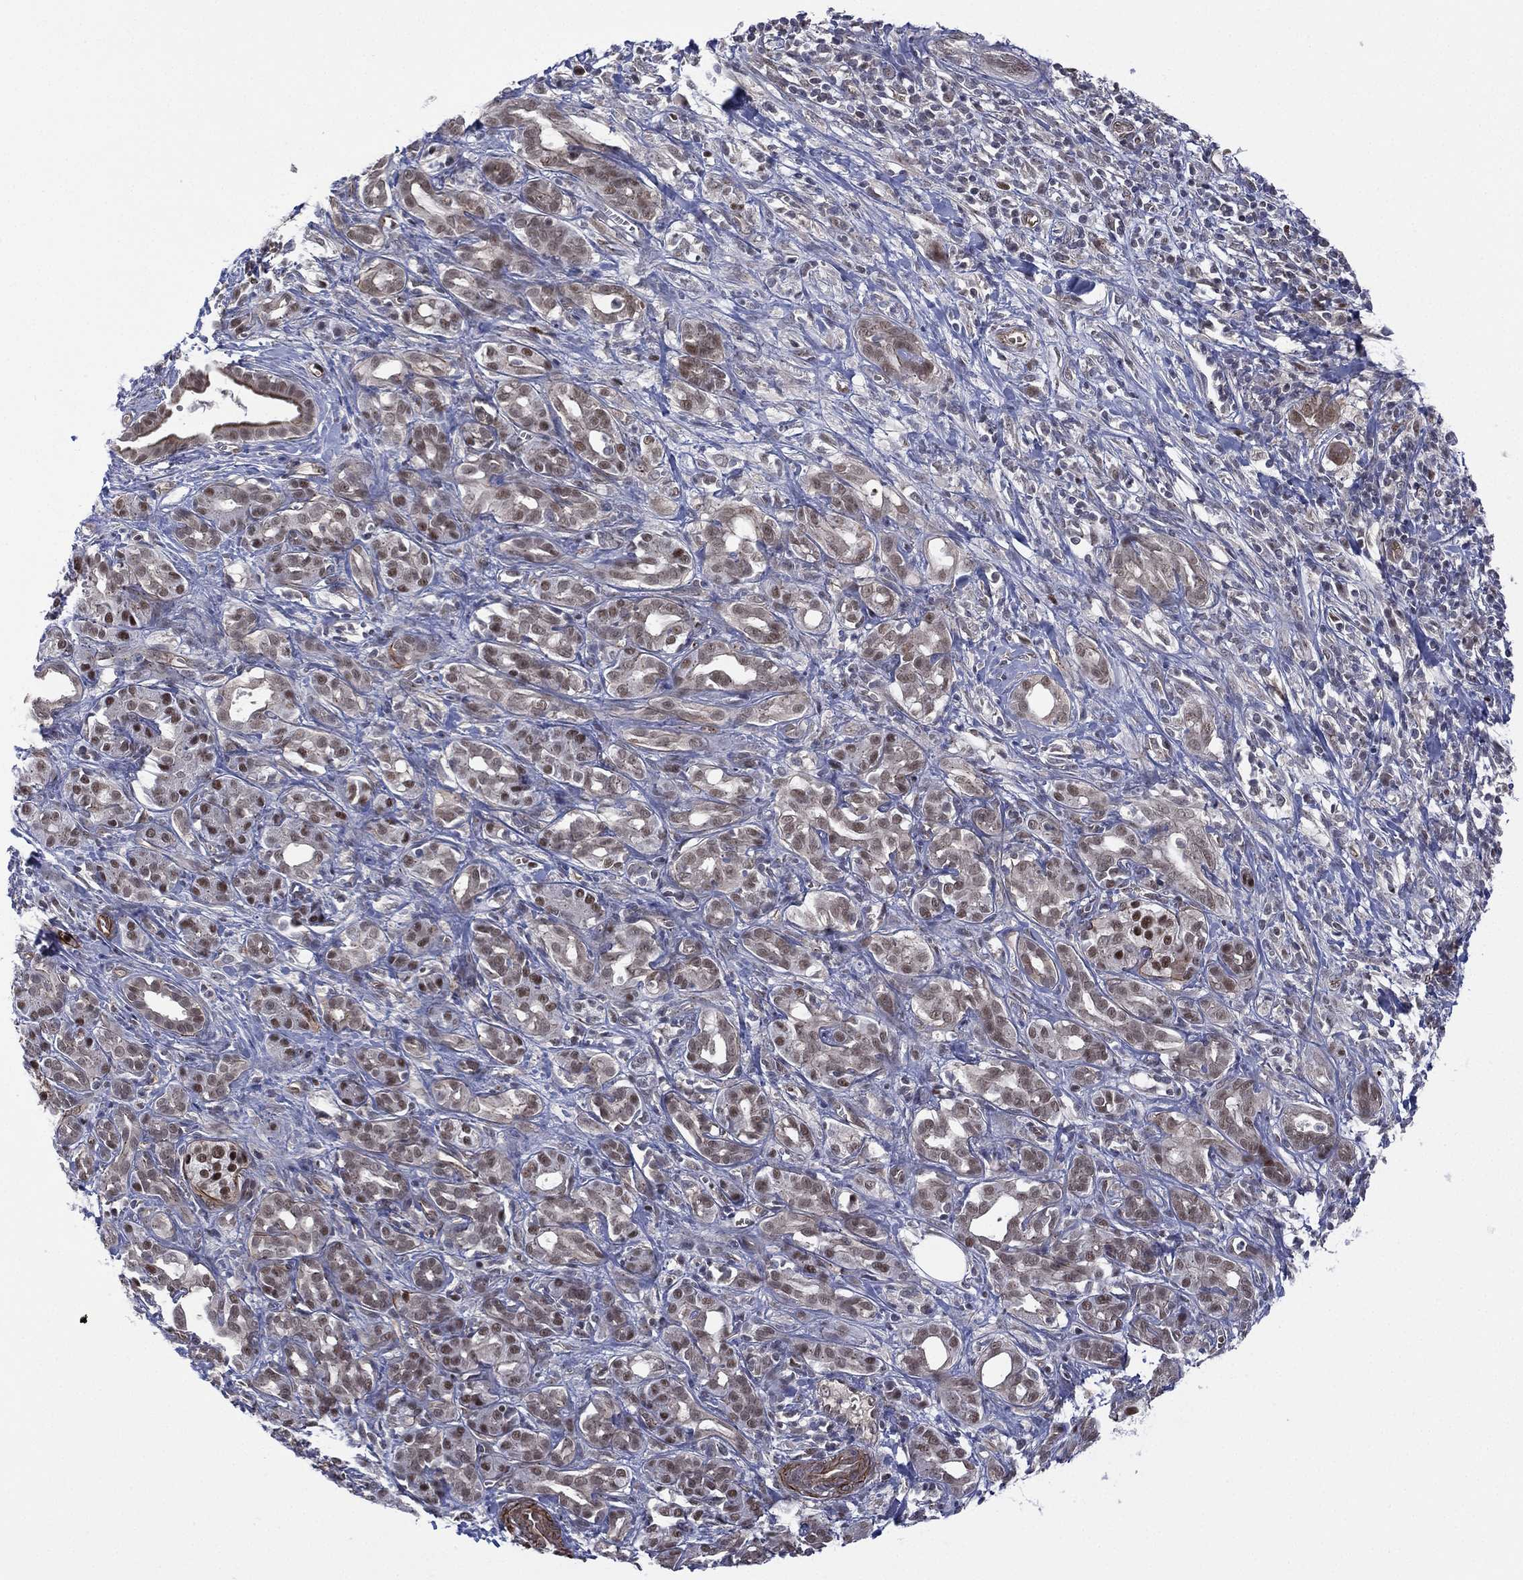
{"staining": {"intensity": "strong", "quantity": "<25%", "location": "nuclear"}, "tissue": "pancreatic cancer", "cell_type": "Tumor cells", "image_type": "cancer", "snomed": [{"axis": "morphology", "description": "Adenocarcinoma, NOS"}, {"axis": "topography", "description": "Pancreas"}], "caption": "Tumor cells show medium levels of strong nuclear expression in about <25% of cells in human pancreatic cancer.", "gene": "GSE1", "patient": {"sex": "male", "age": 61}}